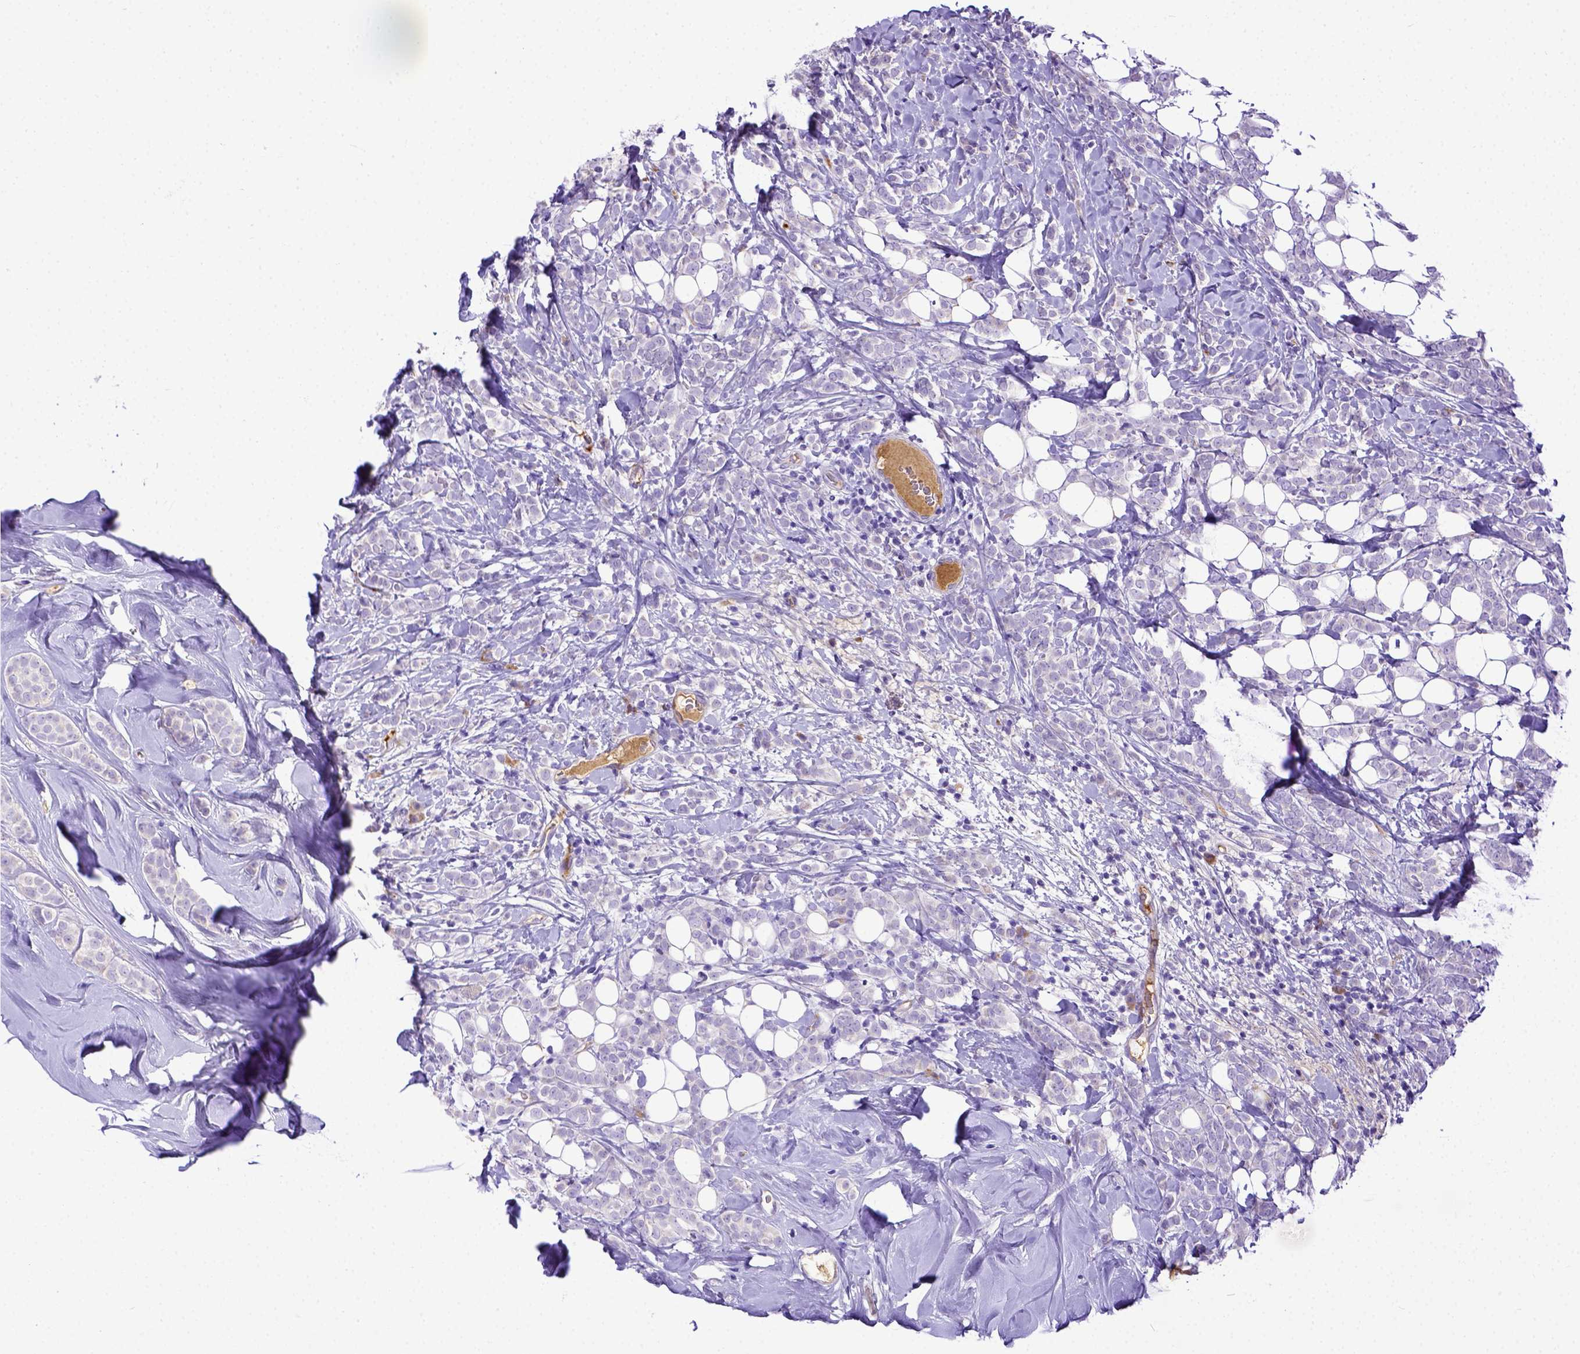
{"staining": {"intensity": "negative", "quantity": "none", "location": "none"}, "tissue": "breast cancer", "cell_type": "Tumor cells", "image_type": "cancer", "snomed": [{"axis": "morphology", "description": "Lobular carcinoma"}, {"axis": "topography", "description": "Breast"}], "caption": "Image shows no protein expression in tumor cells of breast cancer tissue.", "gene": "CFAP300", "patient": {"sex": "female", "age": 49}}